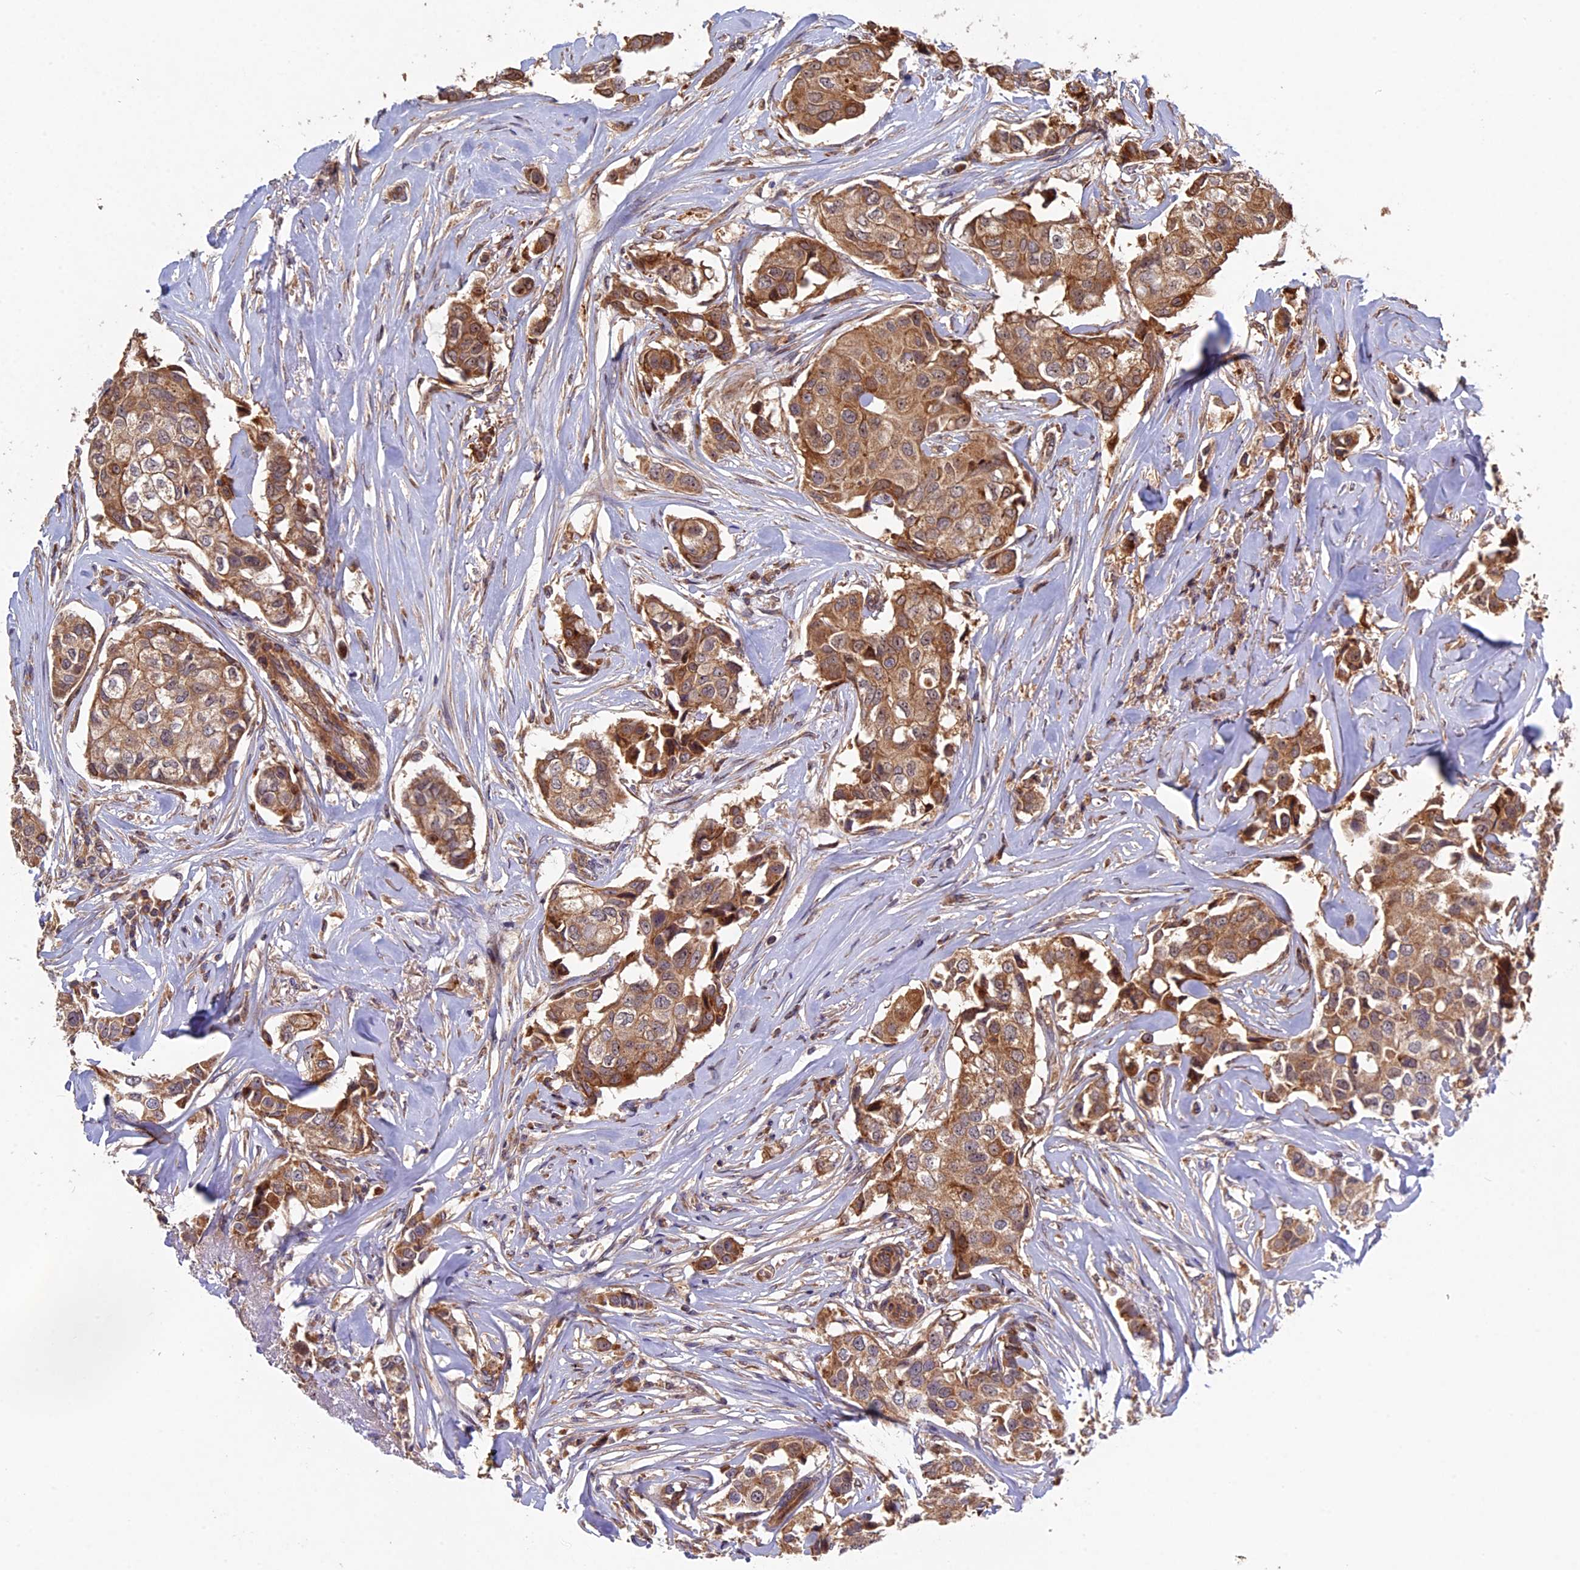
{"staining": {"intensity": "moderate", "quantity": ">75%", "location": "cytoplasmic/membranous"}, "tissue": "breast cancer", "cell_type": "Tumor cells", "image_type": "cancer", "snomed": [{"axis": "morphology", "description": "Duct carcinoma"}, {"axis": "topography", "description": "Breast"}], "caption": "High-power microscopy captured an immunohistochemistry photomicrograph of breast cancer, revealing moderate cytoplasmic/membranous positivity in approximately >75% of tumor cells.", "gene": "FERMT1", "patient": {"sex": "female", "age": 80}}